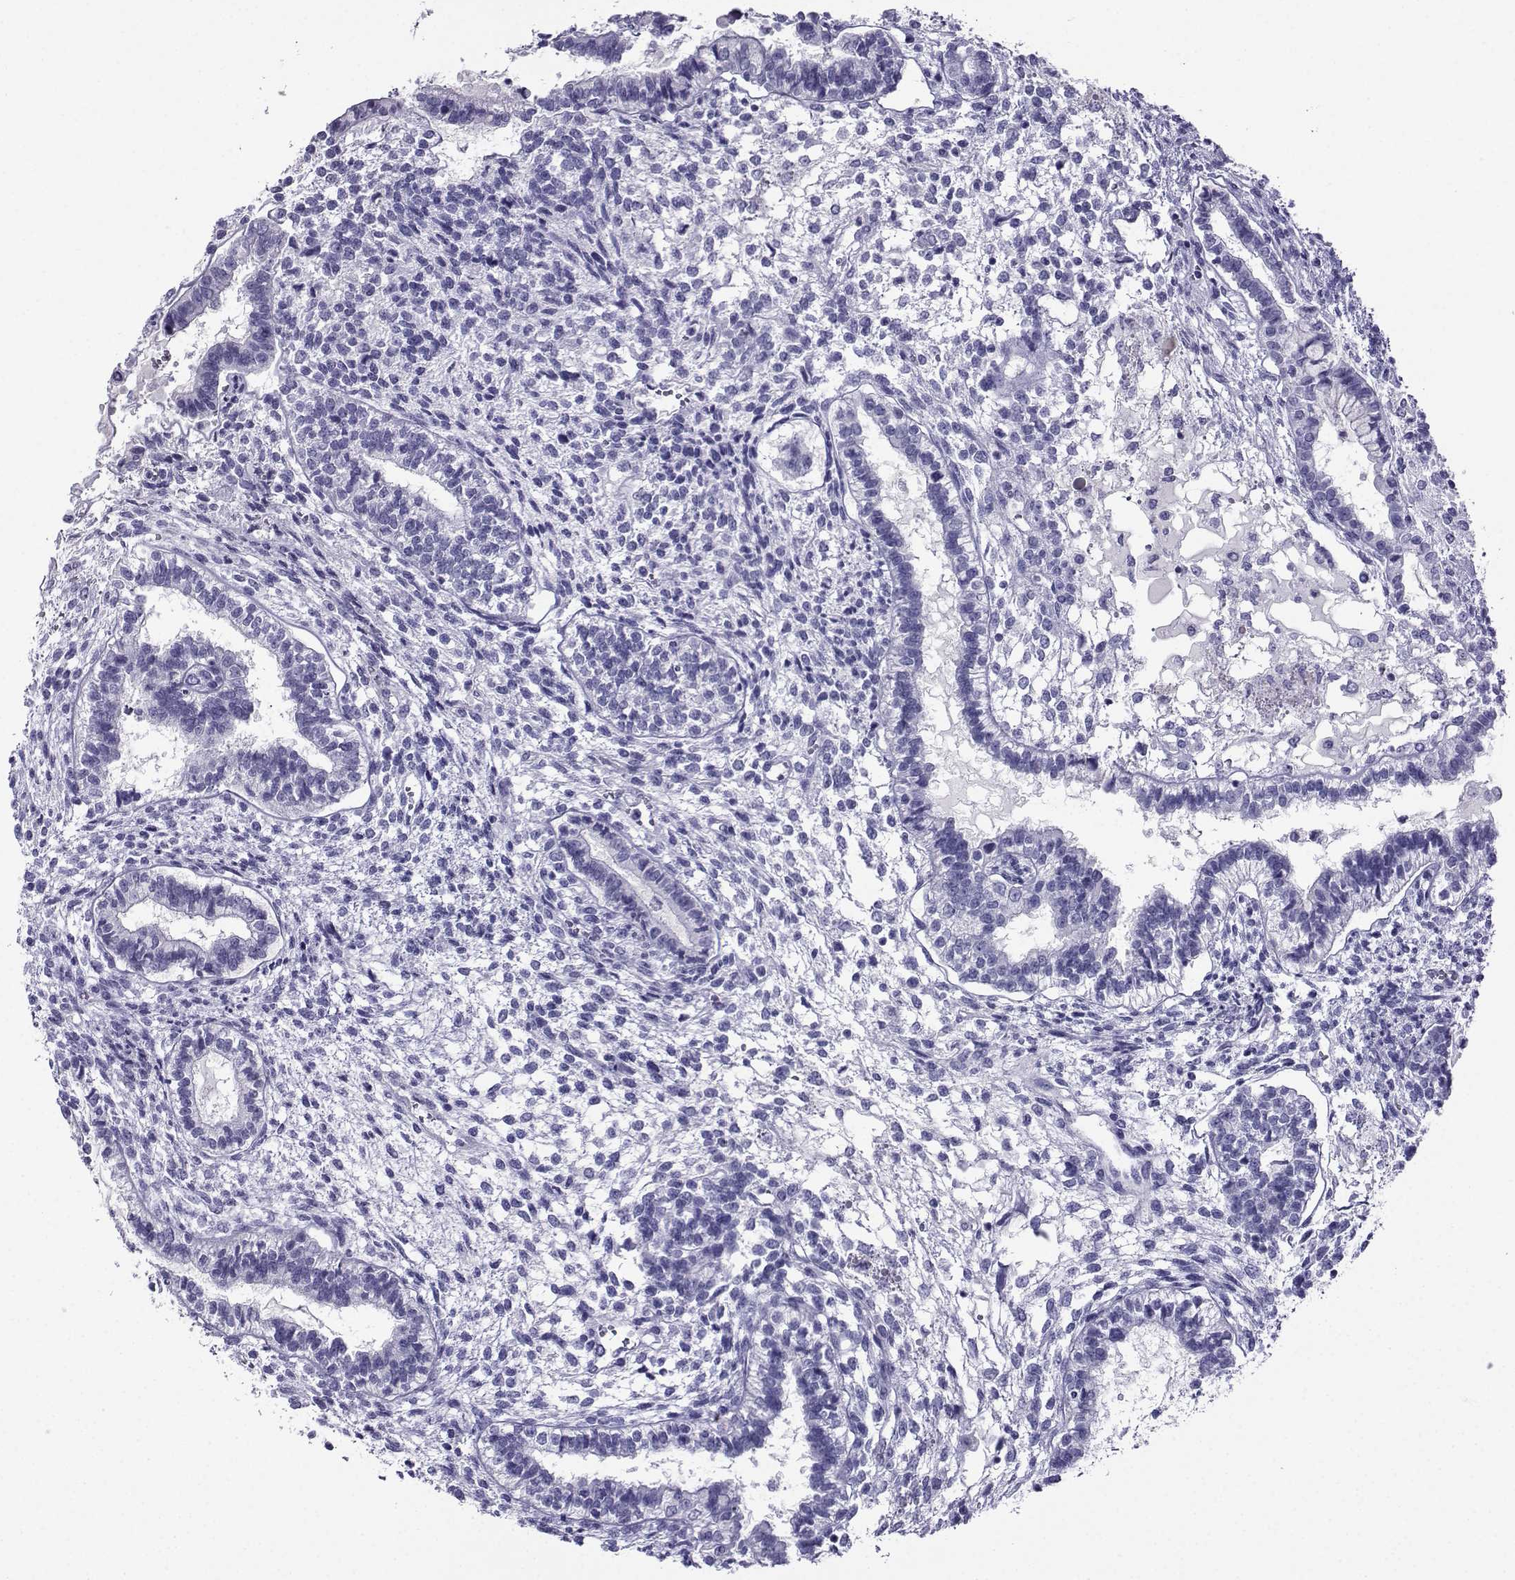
{"staining": {"intensity": "negative", "quantity": "none", "location": "none"}, "tissue": "testis cancer", "cell_type": "Tumor cells", "image_type": "cancer", "snomed": [{"axis": "morphology", "description": "Carcinoma, Embryonal, NOS"}, {"axis": "topography", "description": "Testis"}], "caption": "A histopathology image of human testis cancer is negative for staining in tumor cells. (Immunohistochemistry, brightfield microscopy, high magnification).", "gene": "CRYBB1", "patient": {"sex": "male", "age": 37}}